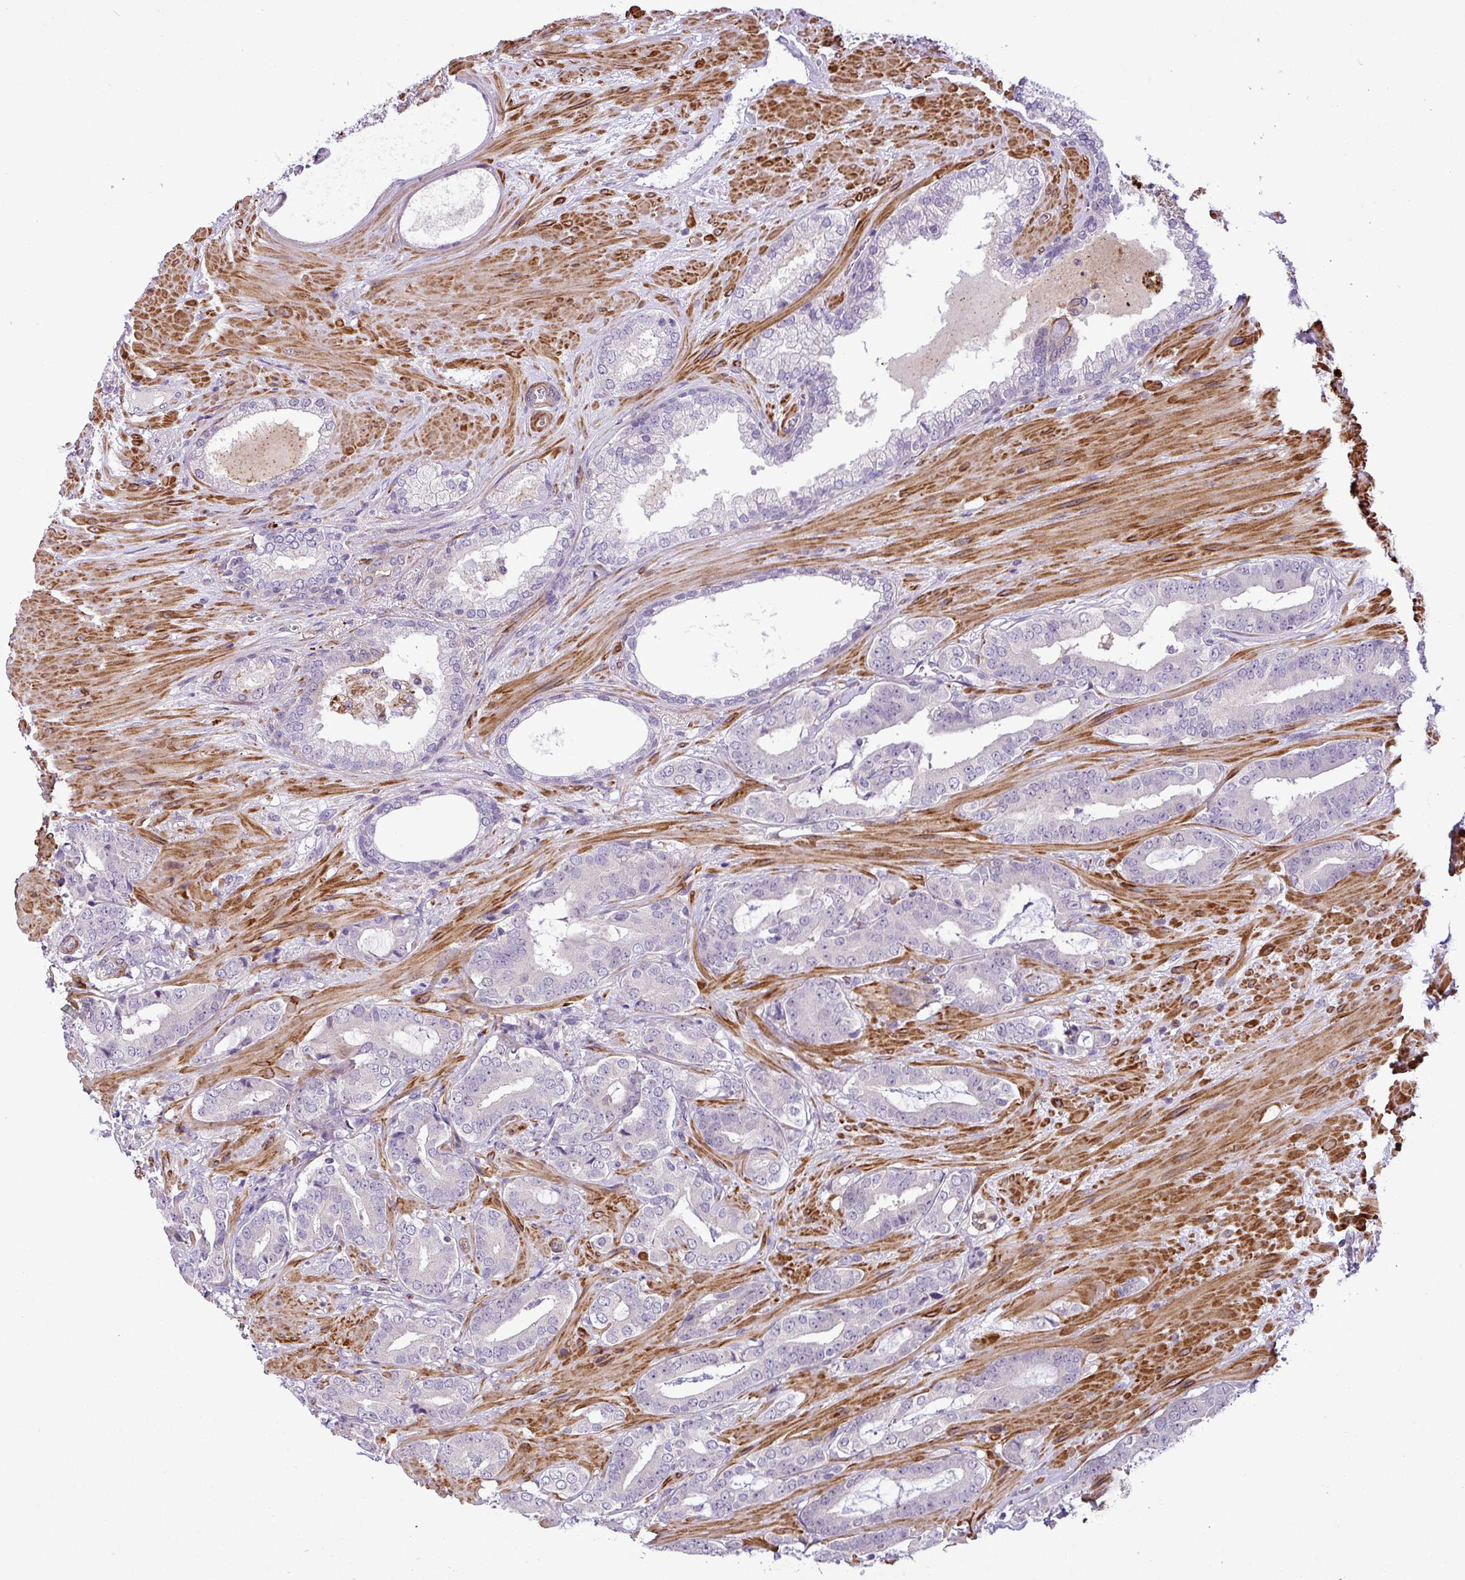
{"staining": {"intensity": "negative", "quantity": "none", "location": "none"}, "tissue": "prostate cancer", "cell_type": "Tumor cells", "image_type": "cancer", "snomed": [{"axis": "morphology", "description": "Adenocarcinoma, Low grade"}, {"axis": "topography", "description": "Prostate"}], "caption": "IHC image of neoplastic tissue: adenocarcinoma (low-grade) (prostate) stained with DAB (3,3'-diaminobenzidine) demonstrates no significant protein staining in tumor cells. The staining is performed using DAB brown chromogen with nuclei counter-stained in using hematoxylin.", "gene": "NBEAL2", "patient": {"sex": "male", "age": 61}}